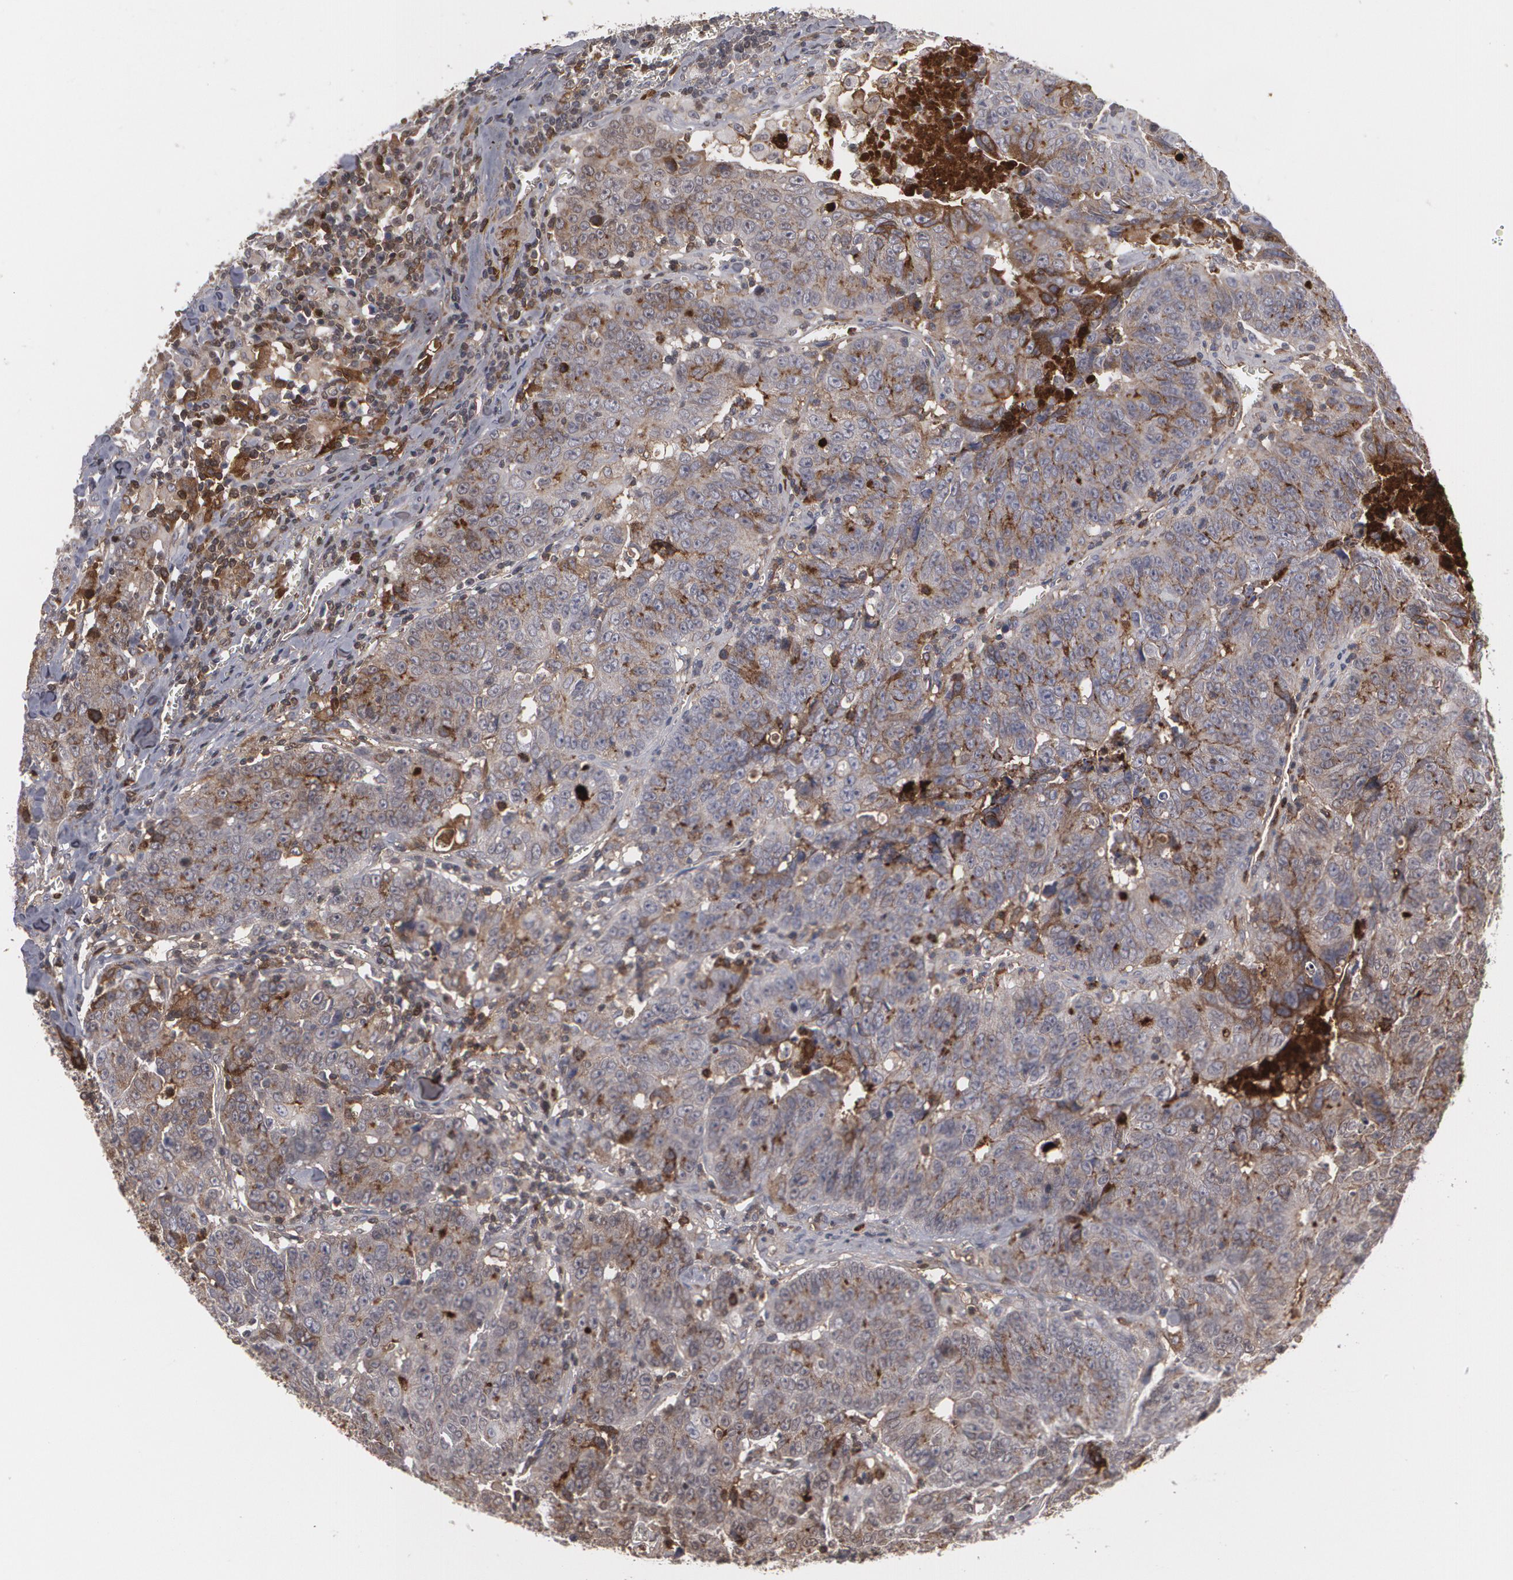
{"staining": {"intensity": "weak", "quantity": "<25%", "location": "cytoplasmic/membranous"}, "tissue": "colorectal cancer", "cell_type": "Tumor cells", "image_type": "cancer", "snomed": [{"axis": "morphology", "description": "Adenocarcinoma, NOS"}, {"axis": "topography", "description": "Colon"}], "caption": "Human adenocarcinoma (colorectal) stained for a protein using IHC shows no positivity in tumor cells.", "gene": "LRG1", "patient": {"sex": "female", "age": 53}}